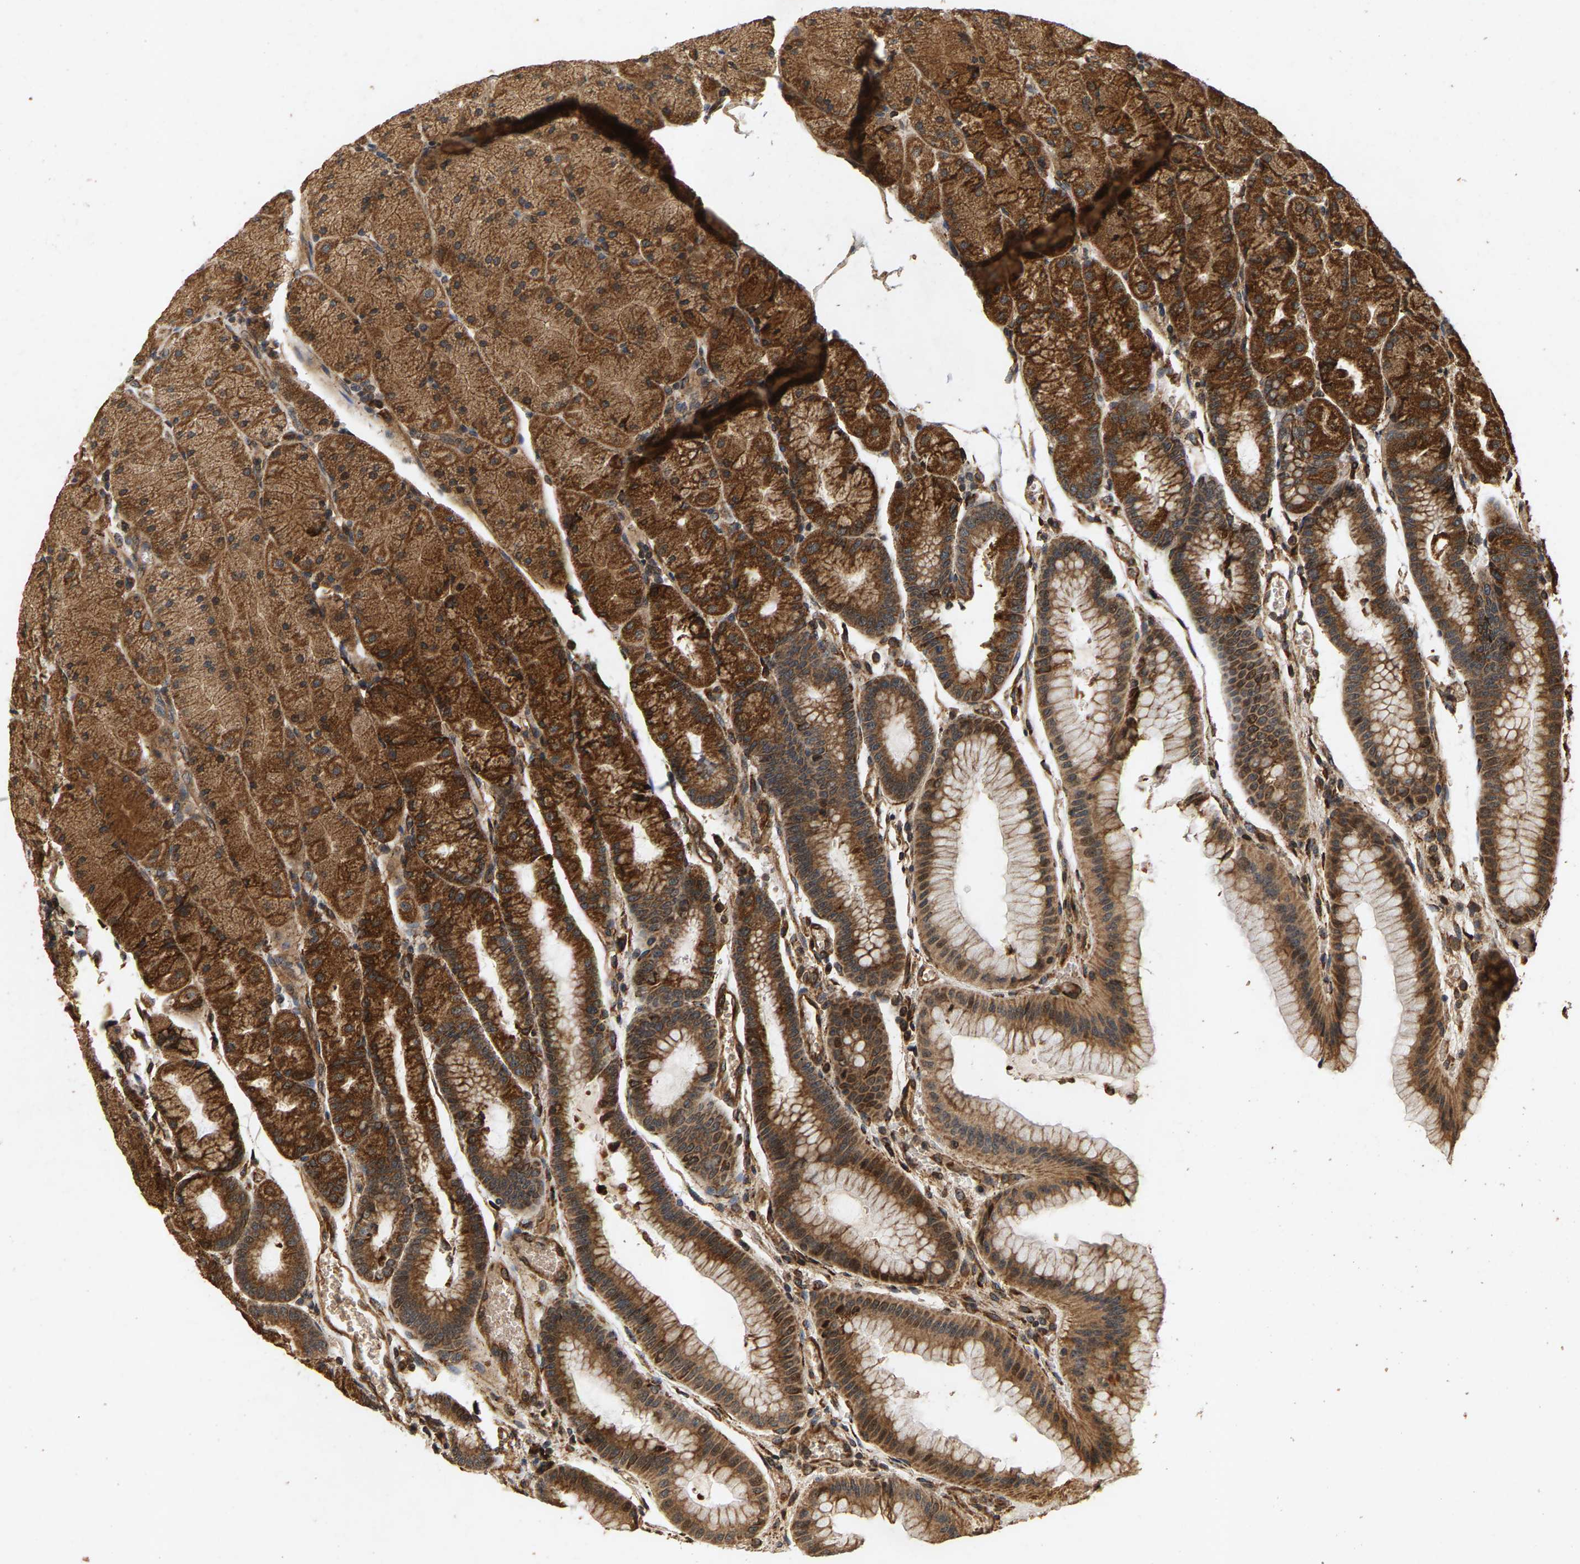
{"staining": {"intensity": "moderate", "quantity": ">75%", "location": "cytoplasmic/membranous"}, "tissue": "stomach", "cell_type": "Glandular cells", "image_type": "normal", "snomed": [{"axis": "morphology", "description": "Normal tissue, NOS"}, {"axis": "morphology", "description": "Carcinoid, malignant, NOS"}, {"axis": "topography", "description": "Stomach, upper"}], "caption": "Immunohistochemistry of benign stomach reveals medium levels of moderate cytoplasmic/membranous staining in approximately >75% of glandular cells.", "gene": "CIDEC", "patient": {"sex": "male", "age": 39}}